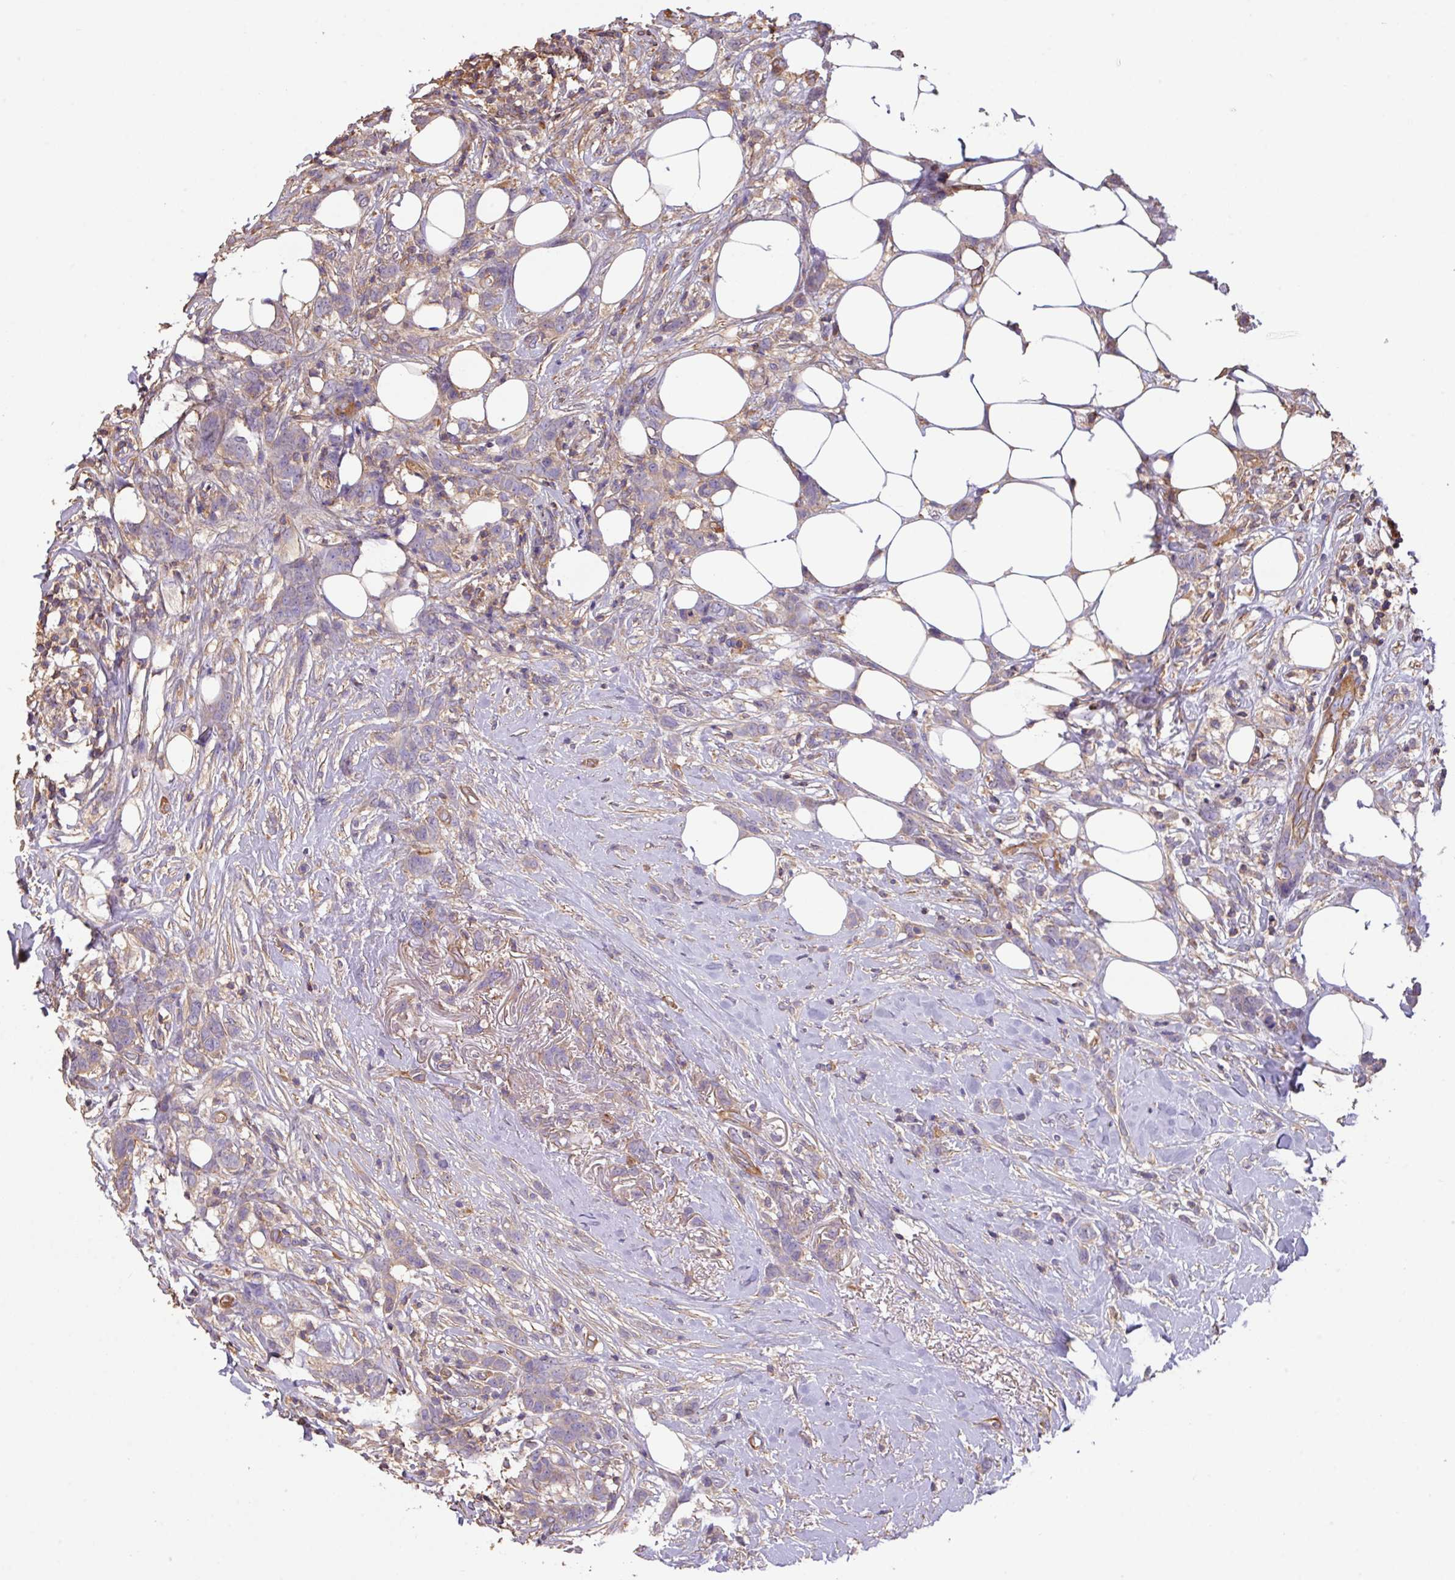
{"staining": {"intensity": "moderate", "quantity": "25%-75%", "location": "cytoplasmic/membranous"}, "tissue": "breast cancer", "cell_type": "Tumor cells", "image_type": "cancer", "snomed": [{"axis": "morphology", "description": "Duct carcinoma"}, {"axis": "topography", "description": "Breast"}], "caption": "About 25%-75% of tumor cells in intraductal carcinoma (breast) reveal moderate cytoplasmic/membranous protein positivity as visualized by brown immunohistochemical staining.", "gene": "CALML4", "patient": {"sex": "female", "age": 80}}